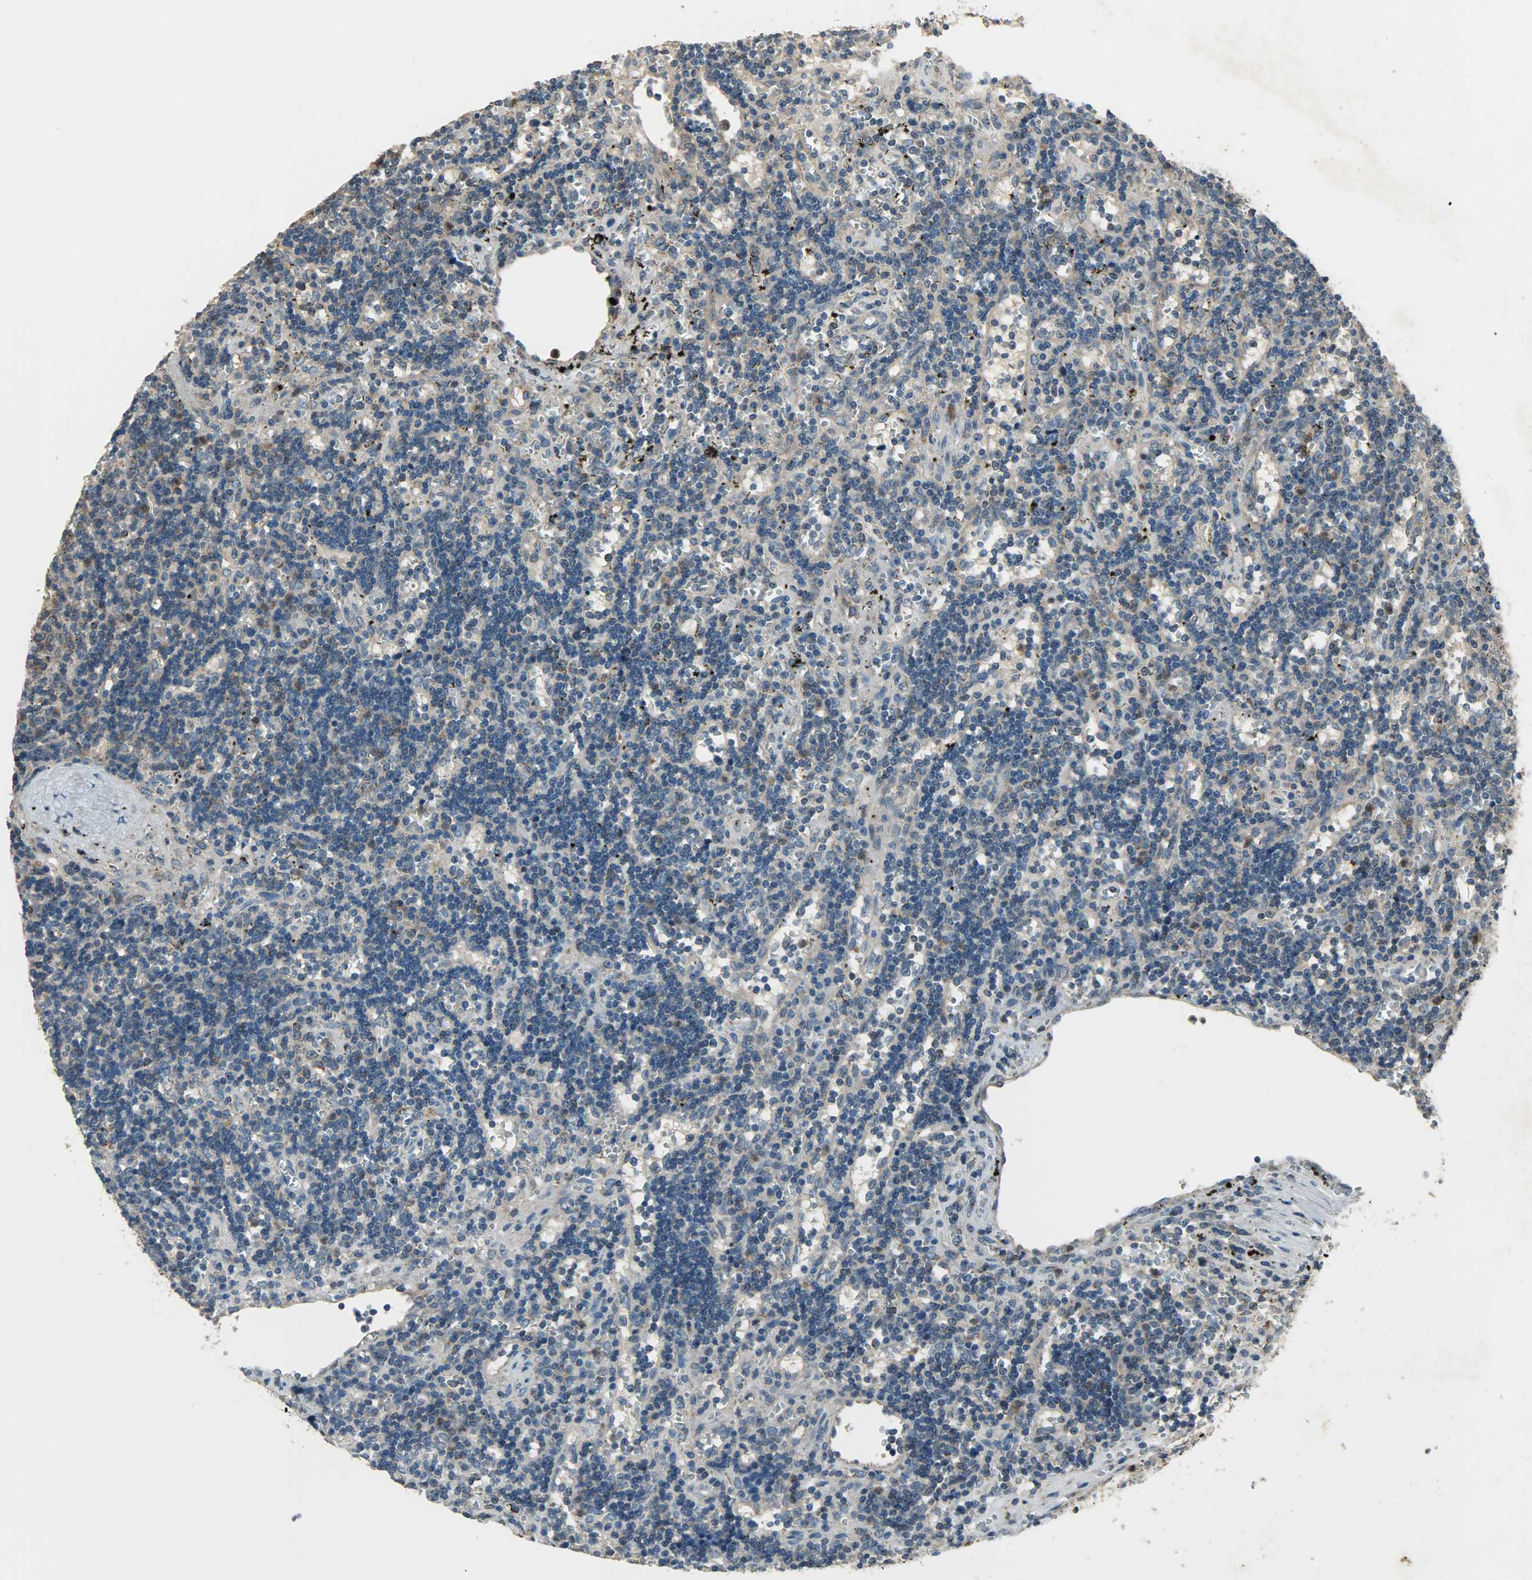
{"staining": {"intensity": "moderate", "quantity": "25%-75%", "location": "cytoplasmic/membranous"}, "tissue": "lymphoma", "cell_type": "Tumor cells", "image_type": "cancer", "snomed": [{"axis": "morphology", "description": "Malignant lymphoma, non-Hodgkin's type, Low grade"}, {"axis": "topography", "description": "Spleen"}], "caption": "The immunohistochemical stain labels moderate cytoplasmic/membranous positivity in tumor cells of low-grade malignant lymphoma, non-Hodgkin's type tissue. The protein is stained brown, and the nuclei are stained in blue (DAB IHC with brightfield microscopy, high magnification).", "gene": "AMT", "patient": {"sex": "male", "age": 60}}